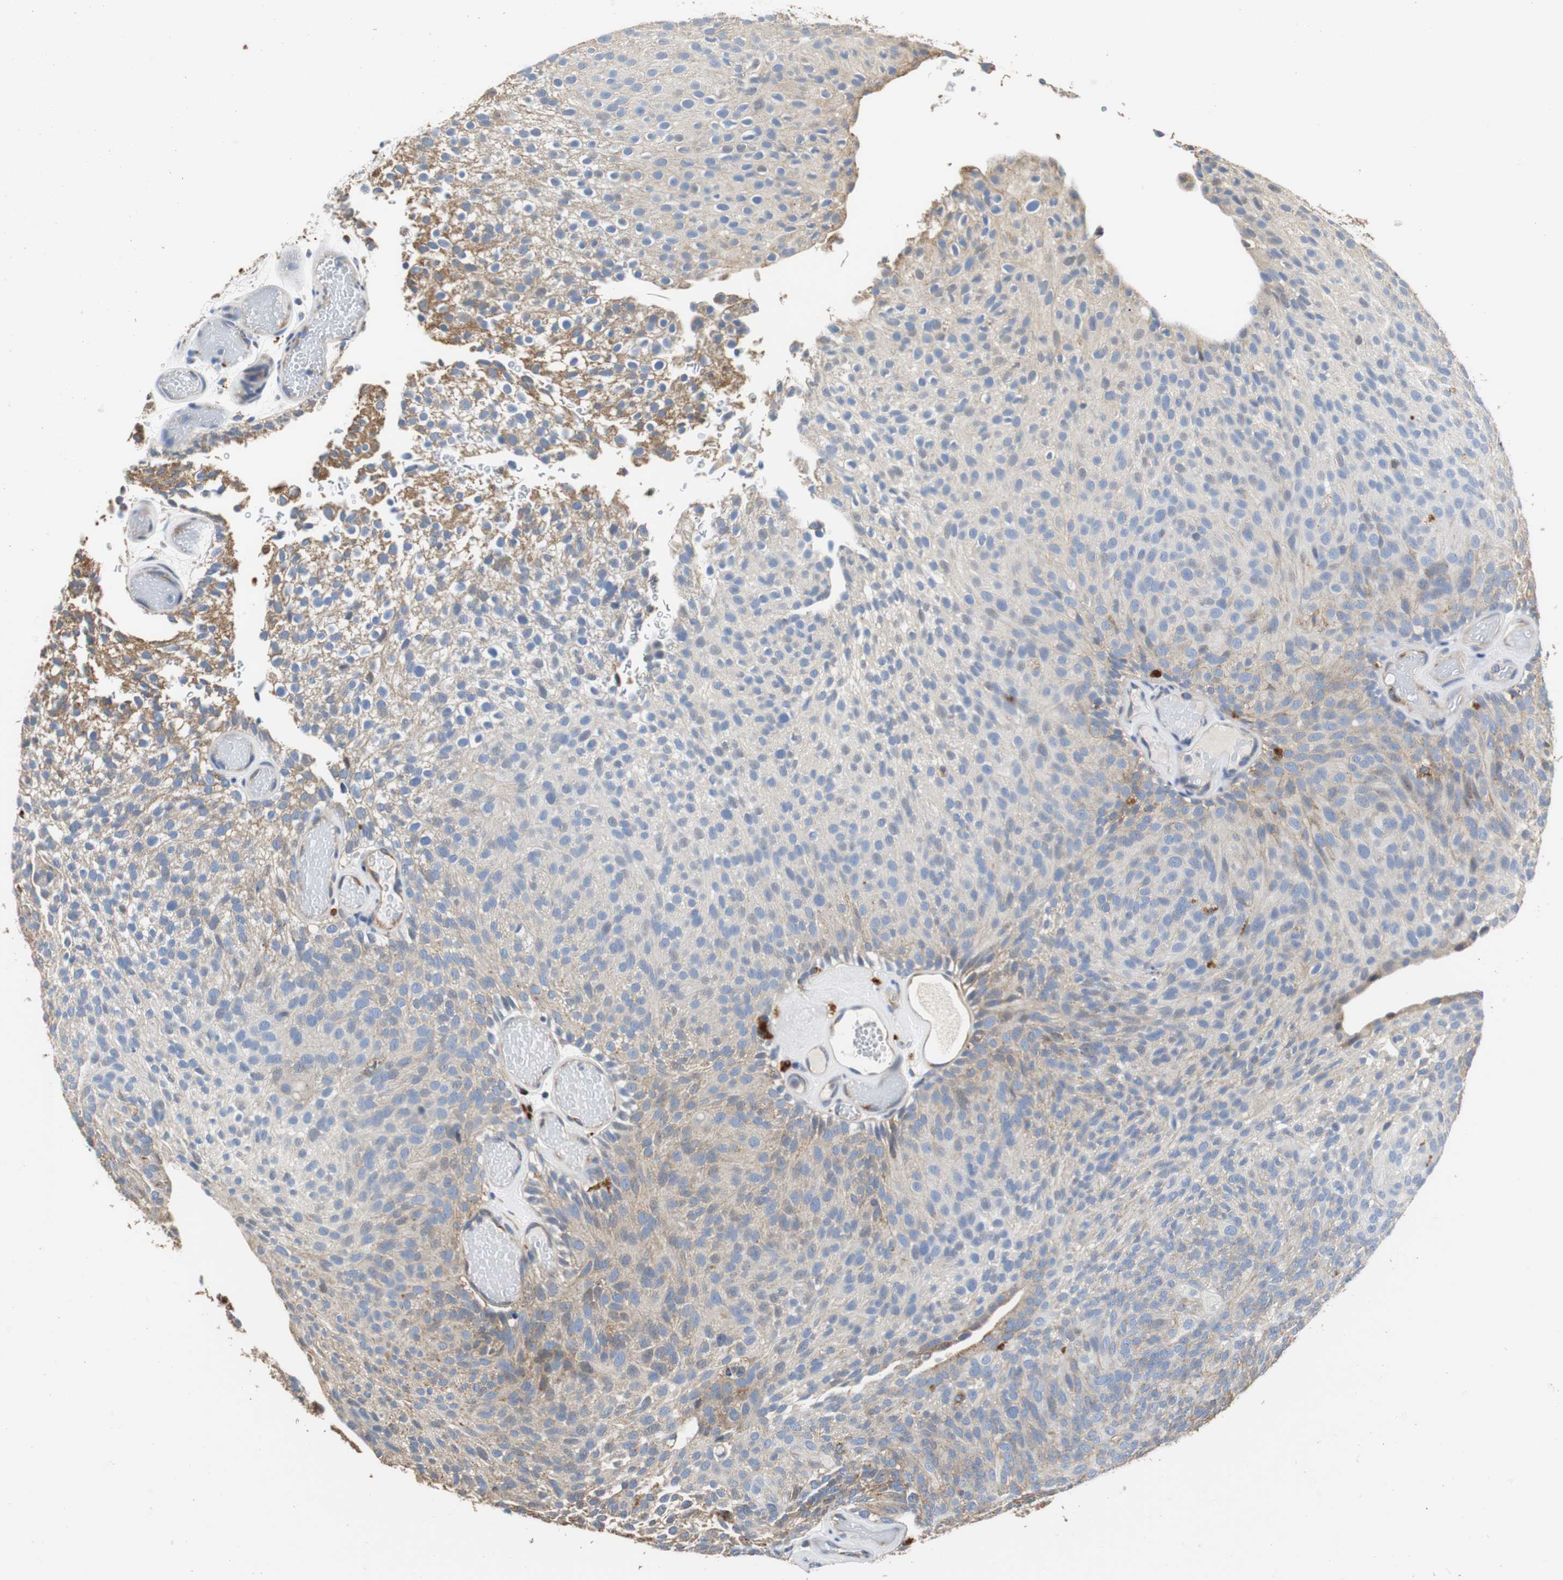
{"staining": {"intensity": "moderate", "quantity": "<25%", "location": "cytoplasmic/membranous"}, "tissue": "urothelial cancer", "cell_type": "Tumor cells", "image_type": "cancer", "snomed": [{"axis": "morphology", "description": "Urothelial carcinoma, Low grade"}, {"axis": "topography", "description": "Urinary bladder"}], "caption": "Protein expression analysis of urothelial cancer reveals moderate cytoplasmic/membranous staining in about <25% of tumor cells.", "gene": "PCK1", "patient": {"sex": "male", "age": 78}}